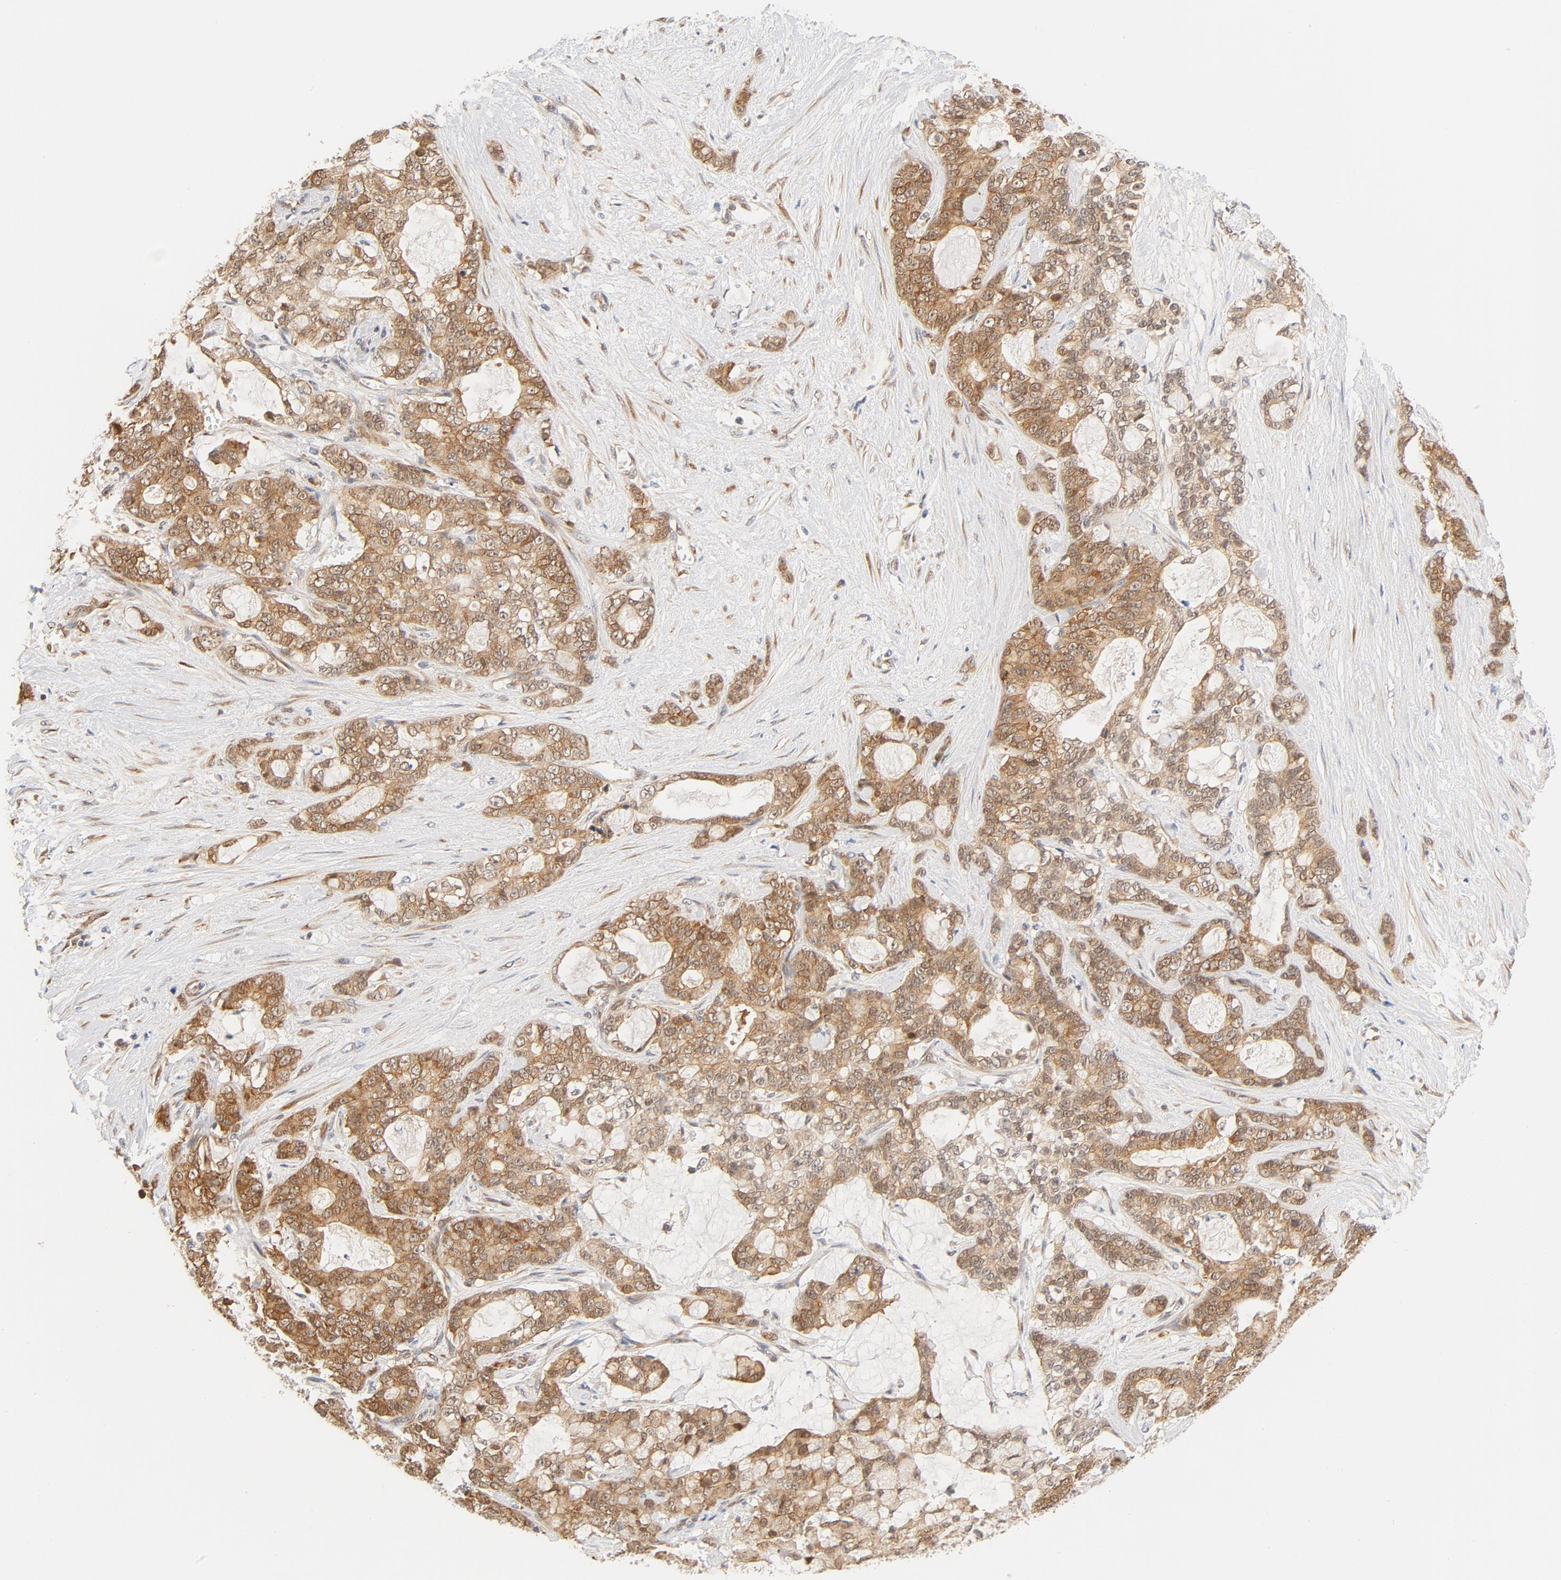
{"staining": {"intensity": "moderate", "quantity": ">75%", "location": "cytoplasmic/membranous,nuclear"}, "tissue": "pancreatic cancer", "cell_type": "Tumor cells", "image_type": "cancer", "snomed": [{"axis": "morphology", "description": "Adenocarcinoma, NOS"}, {"axis": "topography", "description": "Pancreas"}], "caption": "Pancreatic adenocarcinoma was stained to show a protein in brown. There is medium levels of moderate cytoplasmic/membranous and nuclear staining in approximately >75% of tumor cells.", "gene": "EIF4E", "patient": {"sex": "female", "age": 73}}